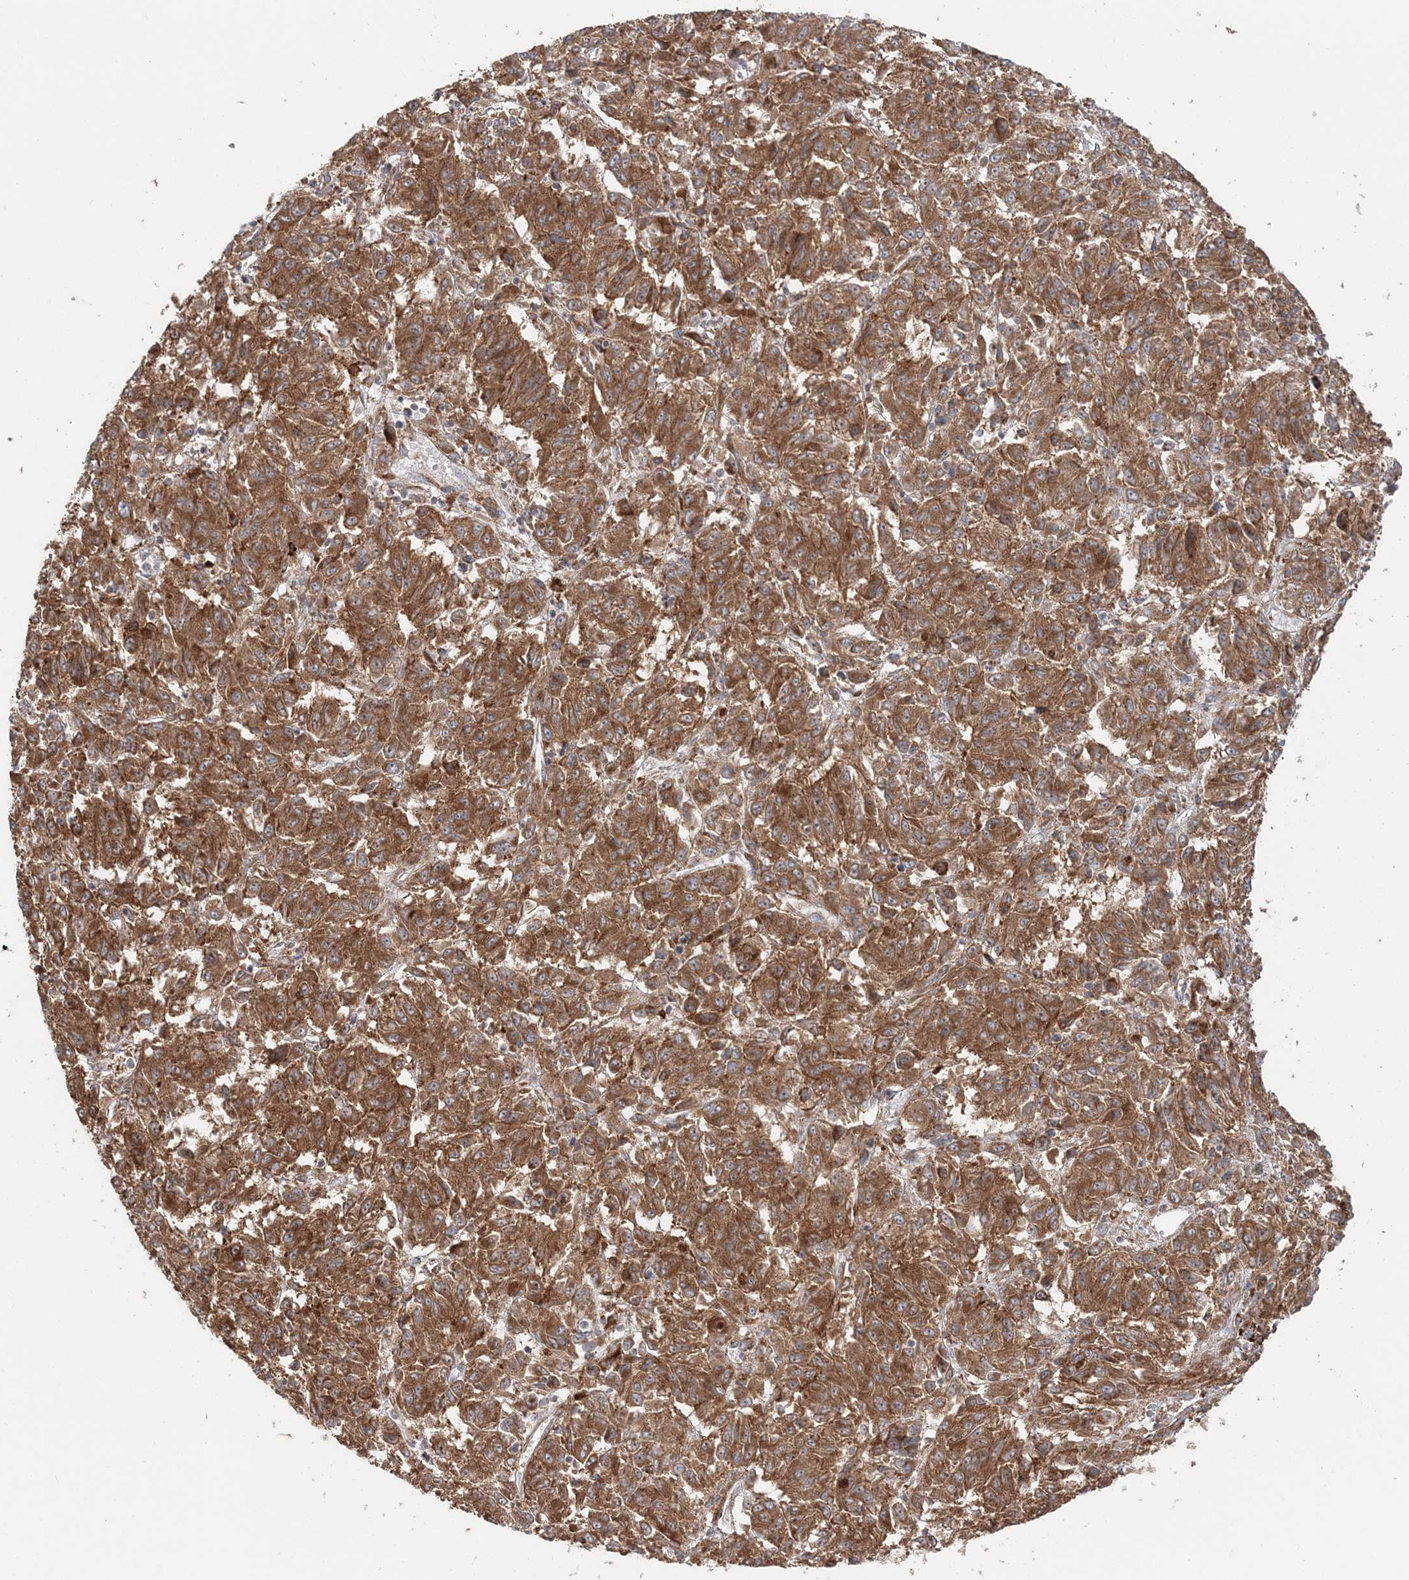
{"staining": {"intensity": "moderate", "quantity": ">75%", "location": "cytoplasmic/membranous"}, "tissue": "melanoma", "cell_type": "Tumor cells", "image_type": "cancer", "snomed": [{"axis": "morphology", "description": "Malignant melanoma, Metastatic site"}, {"axis": "topography", "description": "Lung"}], "caption": "Malignant melanoma (metastatic site) tissue exhibits moderate cytoplasmic/membranous expression in about >75% of tumor cells, visualized by immunohistochemistry.", "gene": "ABCC3", "patient": {"sex": "male", "age": 64}}